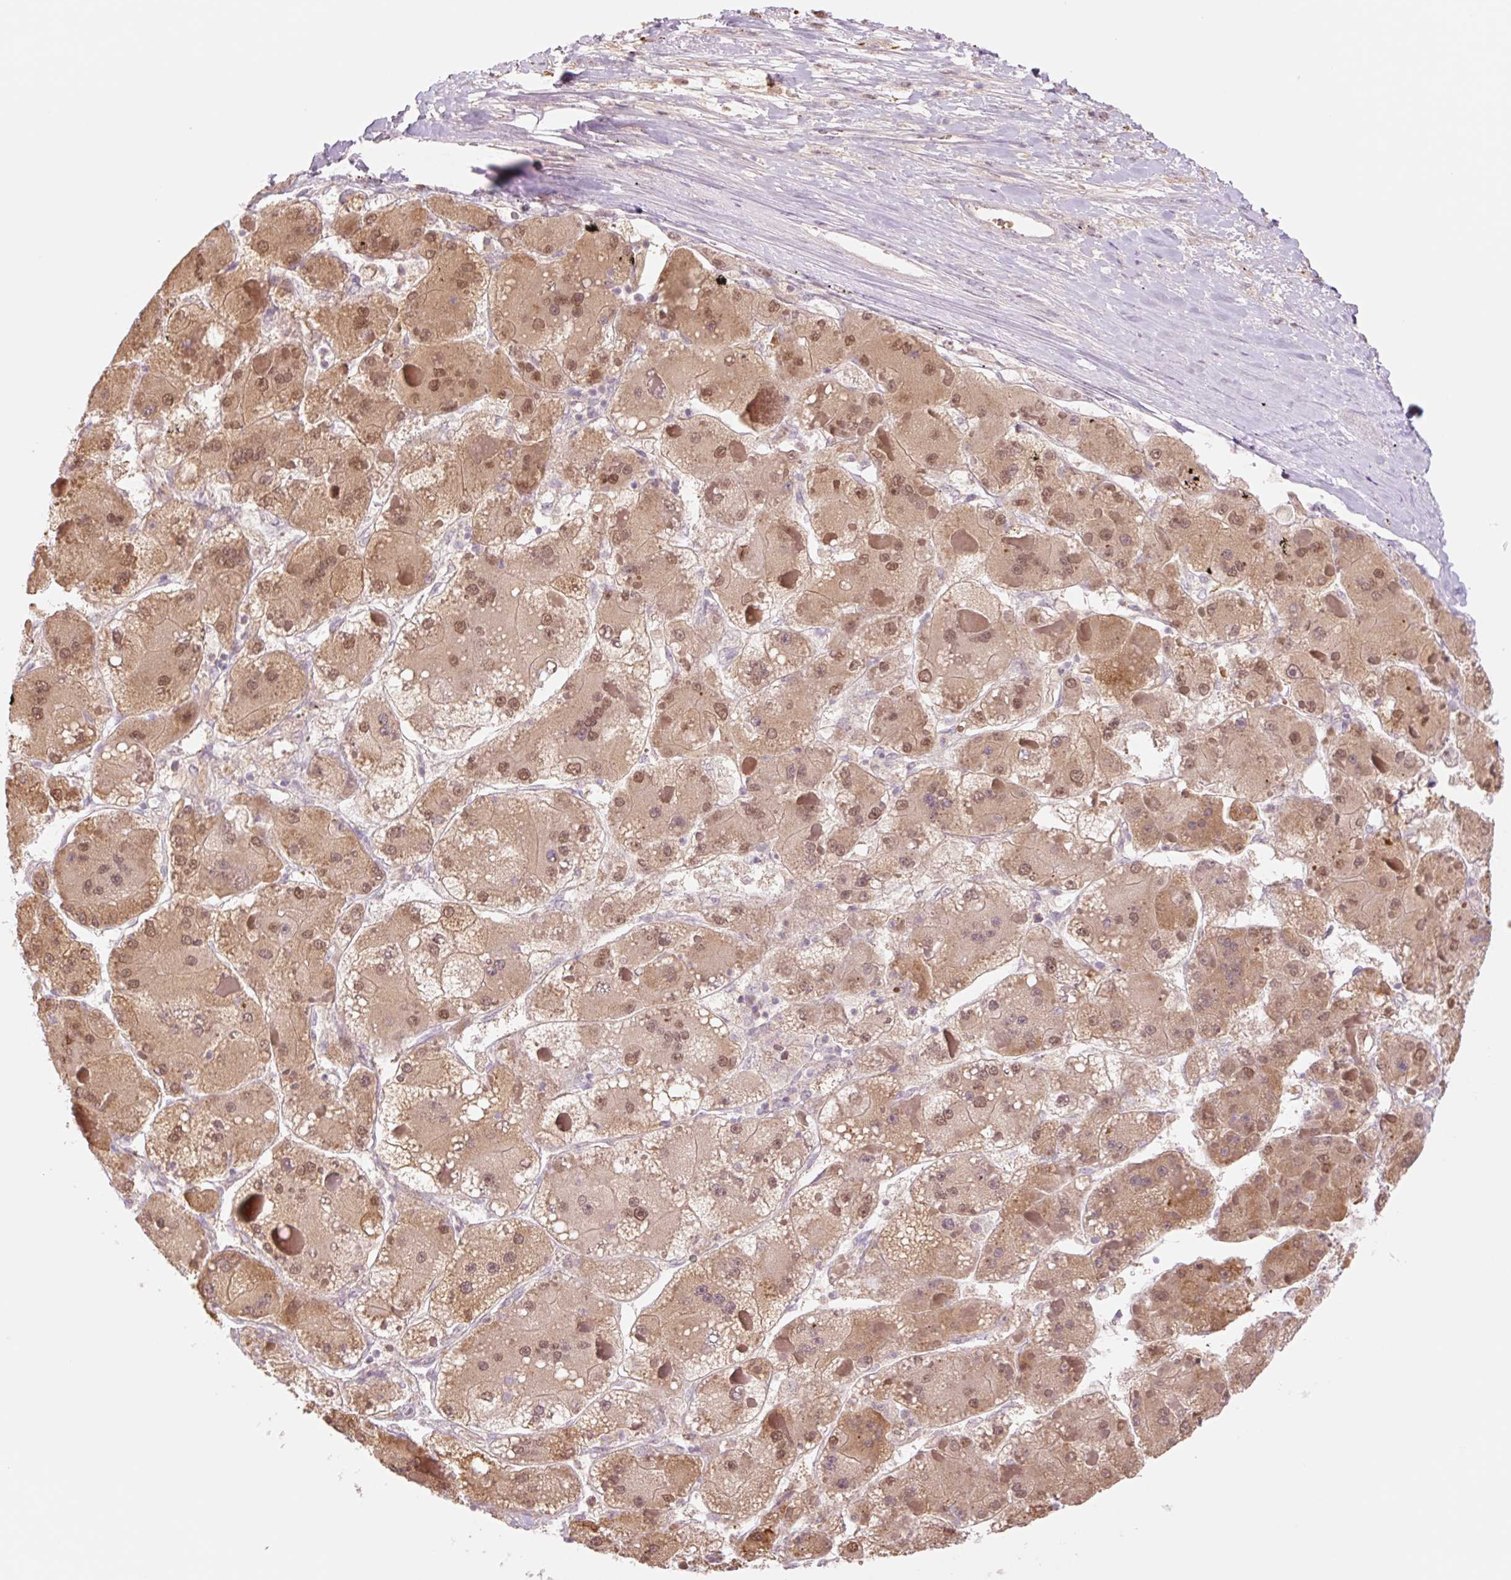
{"staining": {"intensity": "moderate", "quantity": ">75%", "location": "cytoplasmic/membranous,nuclear"}, "tissue": "liver cancer", "cell_type": "Tumor cells", "image_type": "cancer", "snomed": [{"axis": "morphology", "description": "Carcinoma, Hepatocellular, NOS"}, {"axis": "topography", "description": "Liver"}], "caption": "The photomicrograph demonstrates immunohistochemical staining of liver cancer. There is moderate cytoplasmic/membranous and nuclear positivity is seen in approximately >75% of tumor cells.", "gene": "HEBP1", "patient": {"sex": "female", "age": 73}}